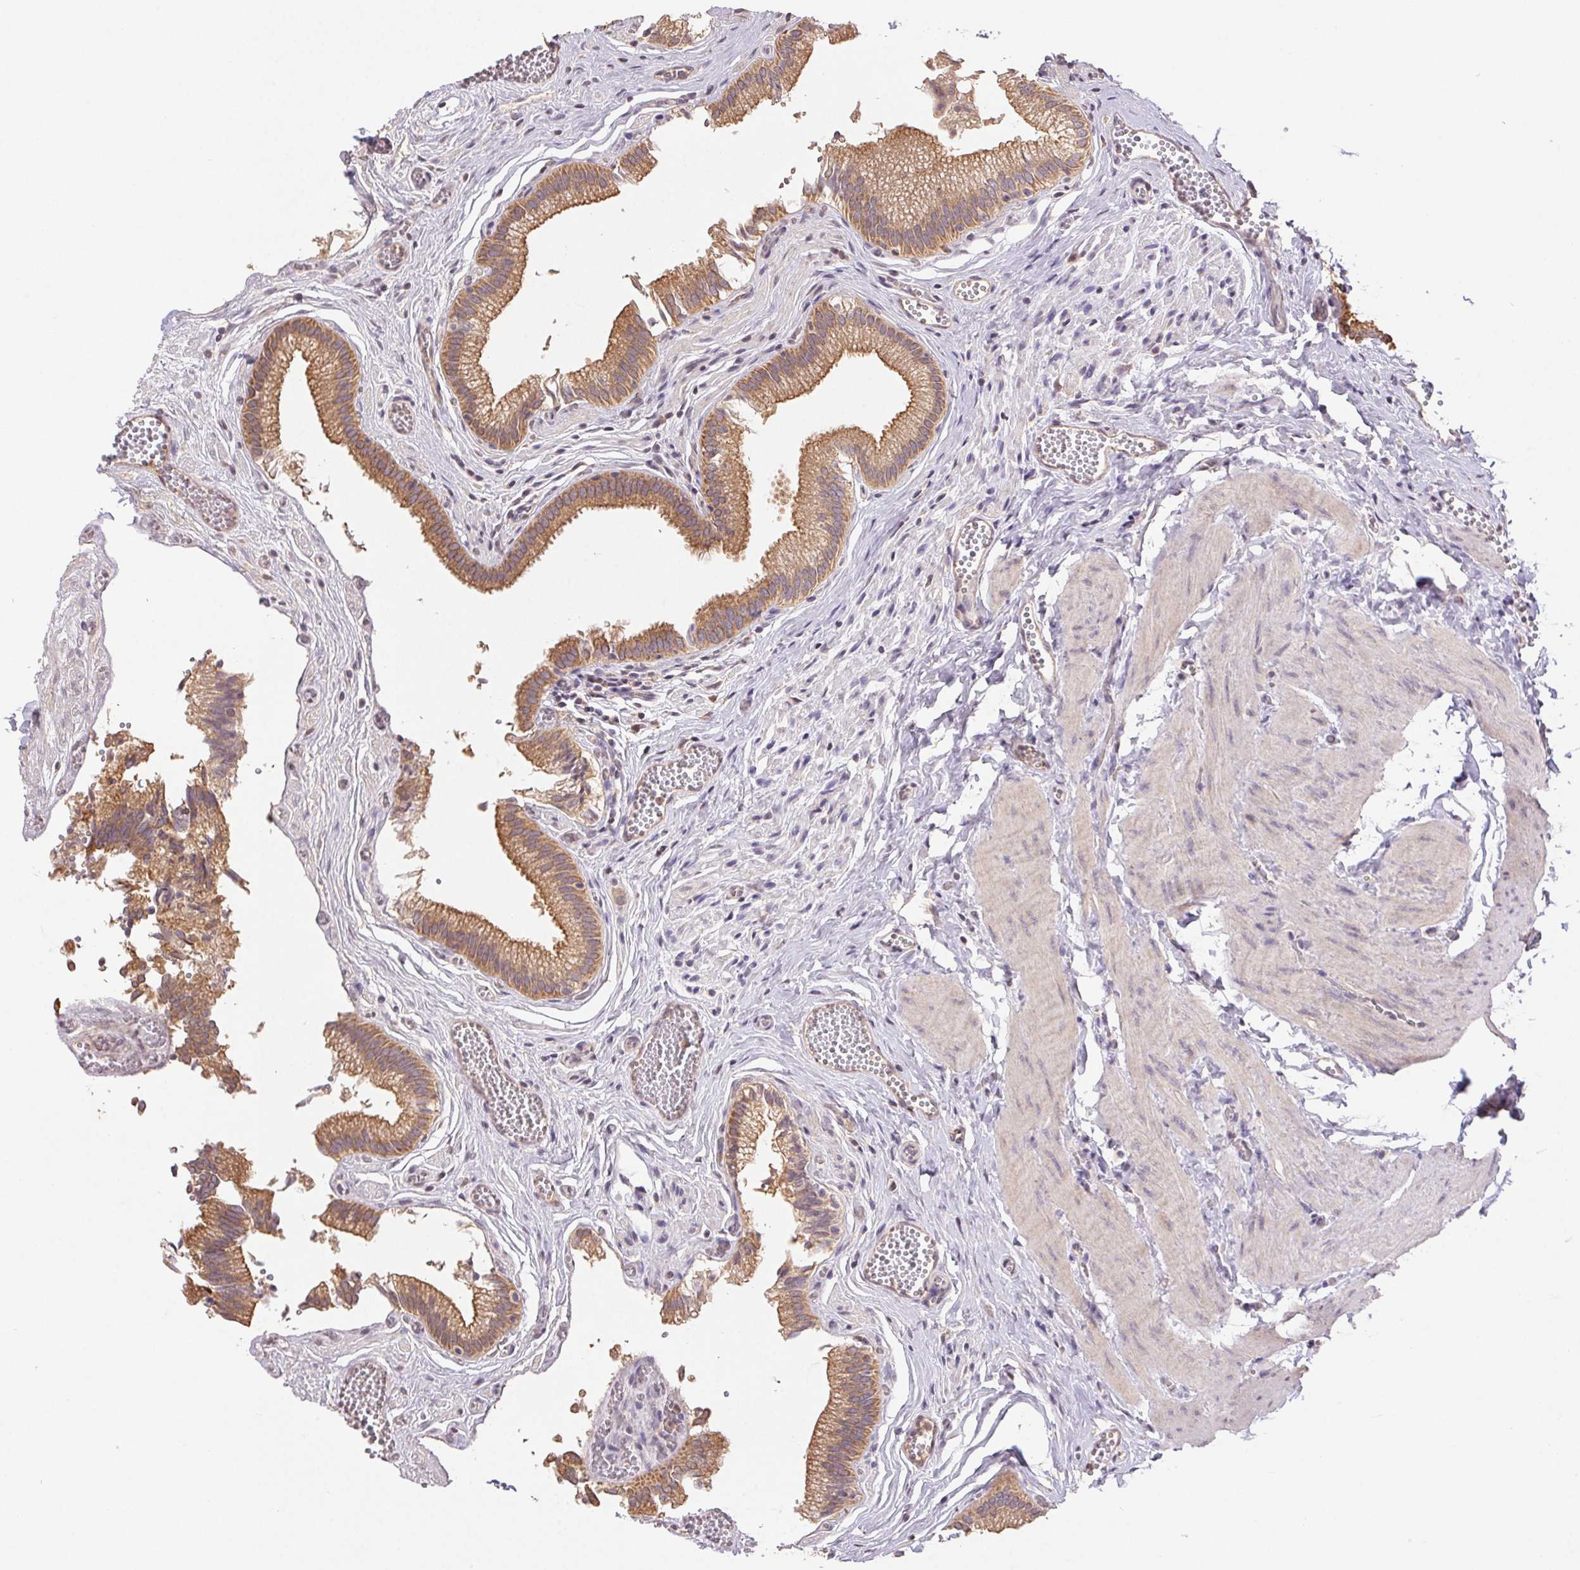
{"staining": {"intensity": "moderate", "quantity": ">75%", "location": "cytoplasmic/membranous"}, "tissue": "gallbladder", "cell_type": "Glandular cells", "image_type": "normal", "snomed": [{"axis": "morphology", "description": "Normal tissue, NOS"}, {"axis": "topography", "description": "Gallbladder"}, {"axis": "topography", "description": "Peripheral nerve tissue"}], "caption": "Gallbladder stained with a brown dye displays moderate cytoplasmic/membranous positive staining in approximately >75% of glandular cells.", "gene": "RAB11A", "patient": {"sex": "male", "age": 17}}